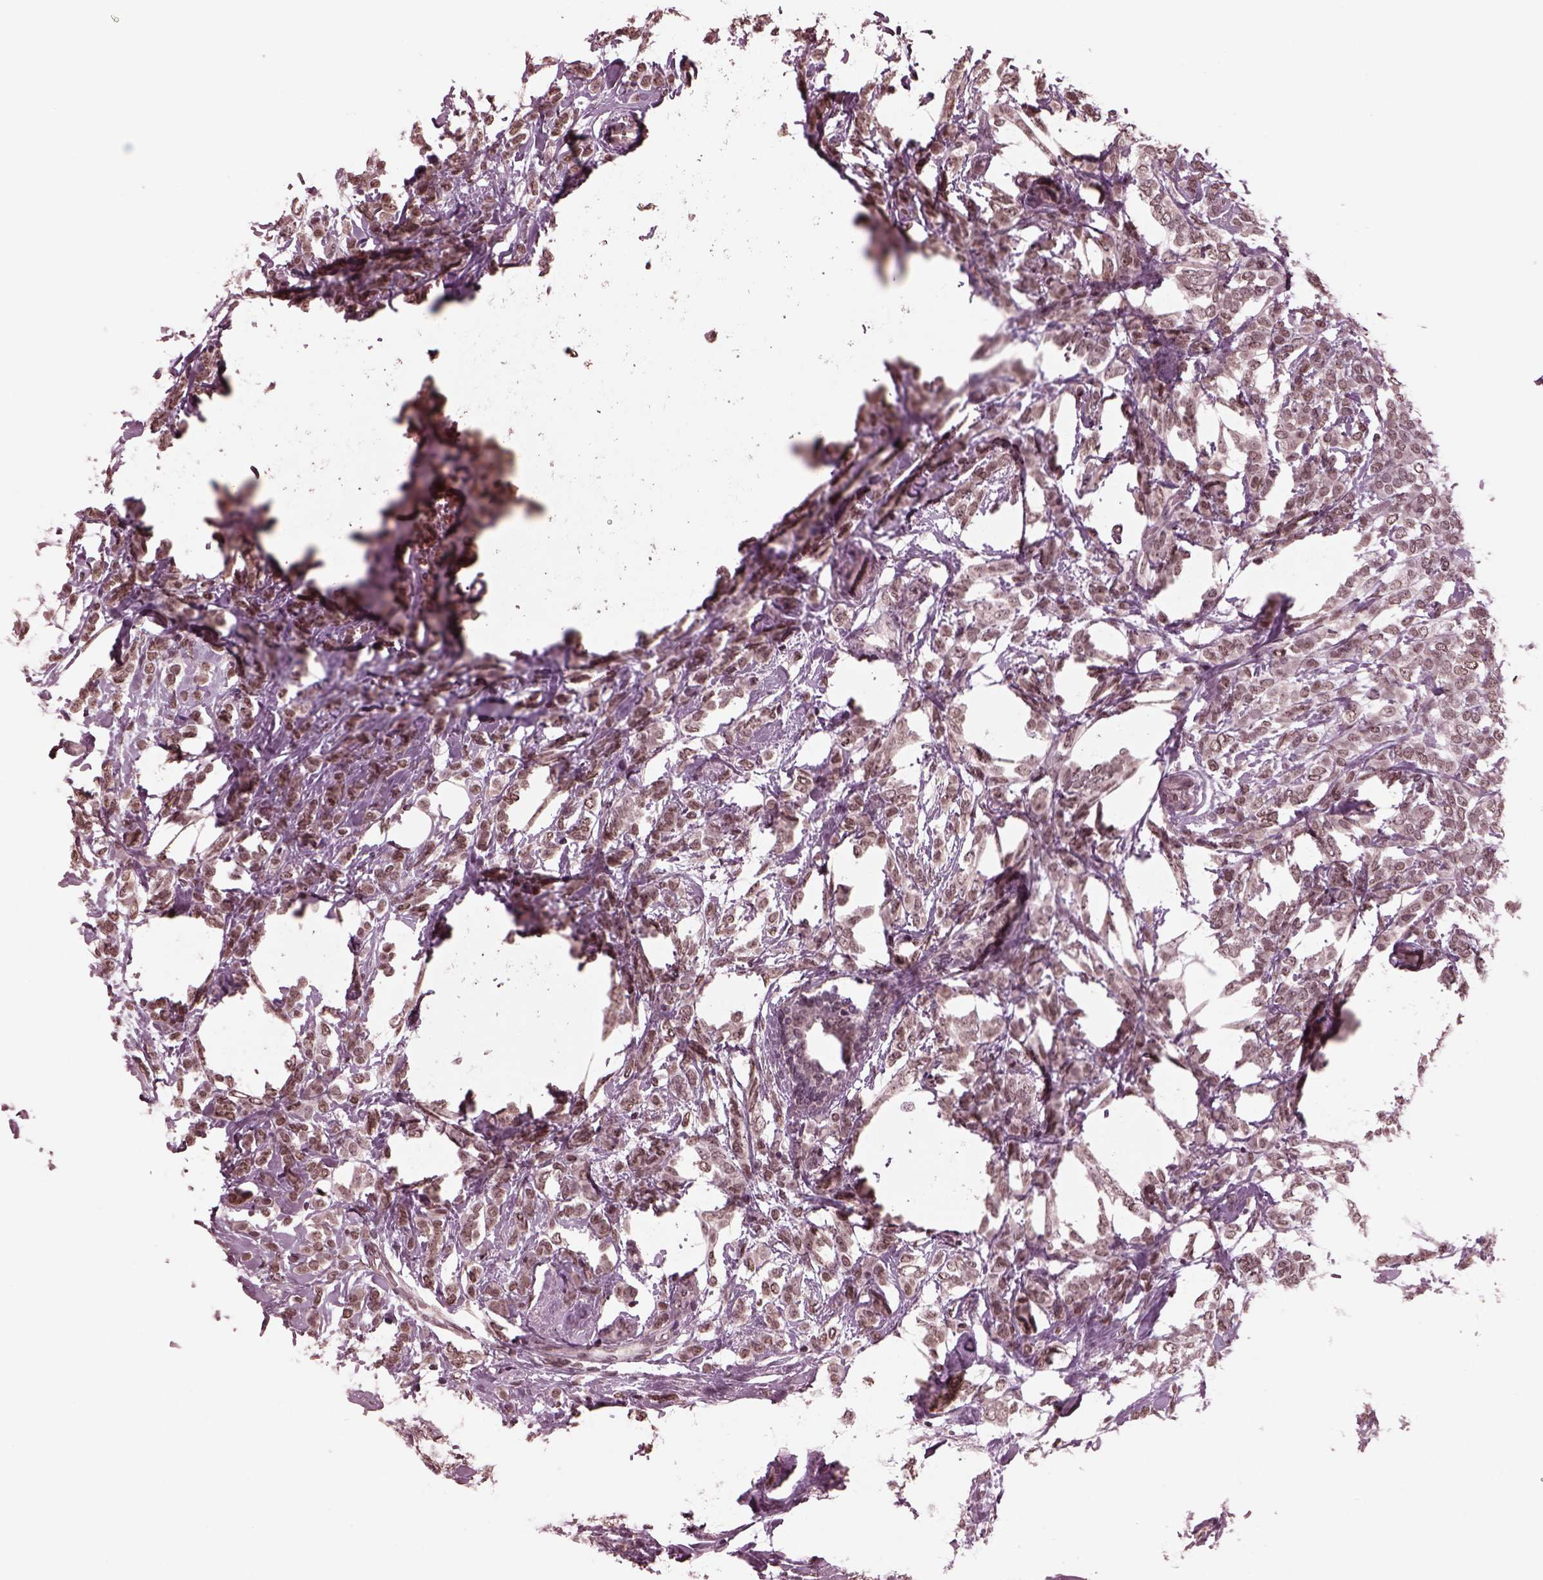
{"staining": {"intensity": "weak", "quantity": "25%-75%", "location": "nuclear"}, "tissue": "breast cancer", "cell_type": "Tumor cells", "image_type": "cancer", "snomed": [{"axis": "morphology", "description": "Lobular carcinoma"}, {"axis": "topography", "description": "Breast"}], "caption": "About 25%-75% of tumor cells in breast lobular carcinoma show weak nuclear protein expression as visualized by brown immunohistochemical staining.", "gene": "NAP1L5", "patient": {"sex": "female", "age": 49}}